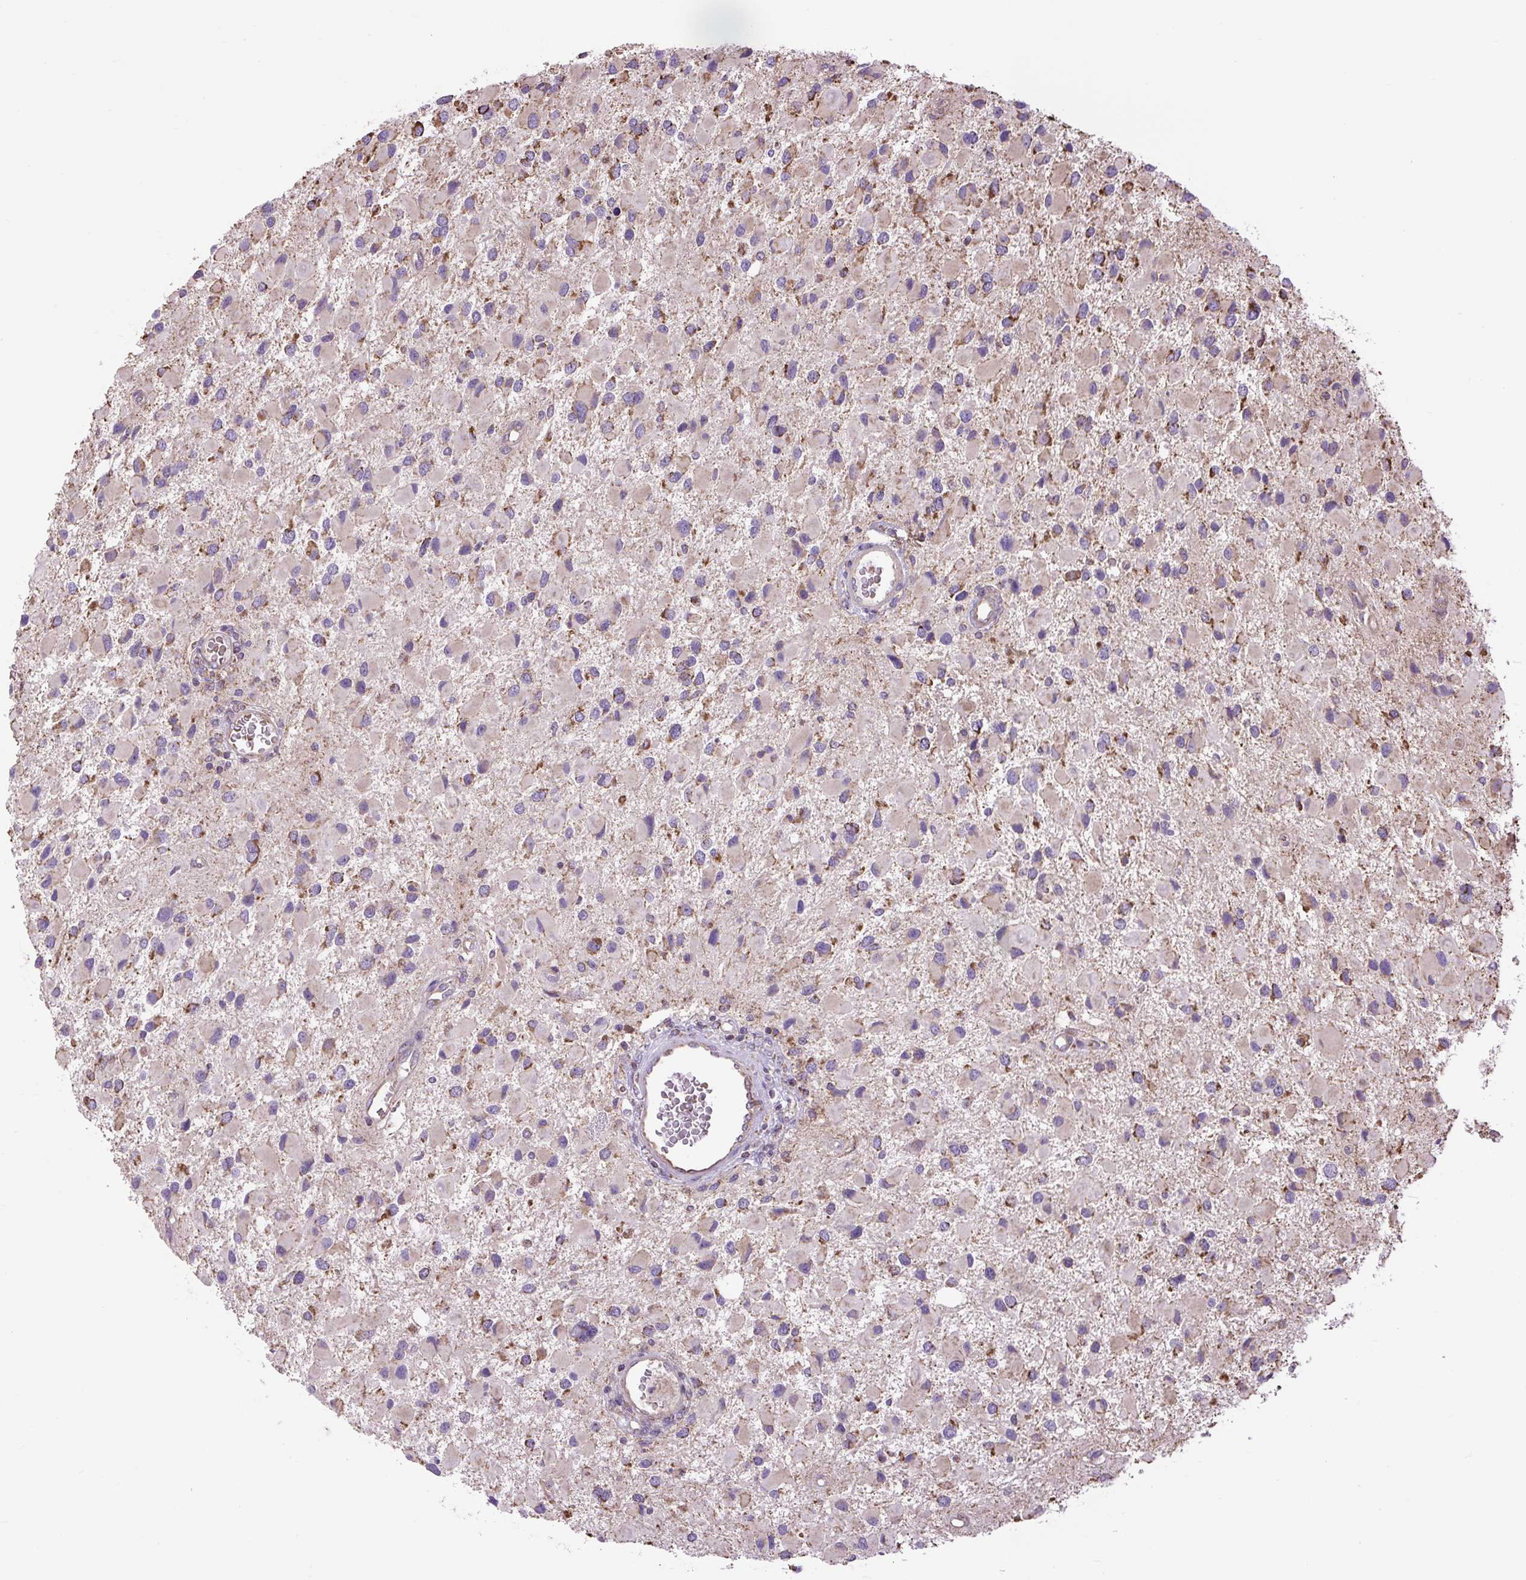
{"staining": {"intensity": "moderate", "quantity": "<25%", "location": "cytoplasmic/membranous"}, "tissue": "glioma", "cell_type": "Tumor cells", "image_type": "cancer", "snomed": [{"axis": "morphology", "description": "Glioma, malignant, High grade"}, {"axis": "topography", "description": "Brain"}], "caption": "An immunohistochemistry histopathology image of neoplastic tissue is shown. Protein staining in brown shows moderate cytoplasmic/membranous positivity in malignant glioma (high-grade) within tumor cells. (DAB (3,3'-diaminobenzidine) IHC, brown staining for protein, blue staining for nuclei).", "gene": "PLCG1", "patient": {"sex": "male", "age": 53}}